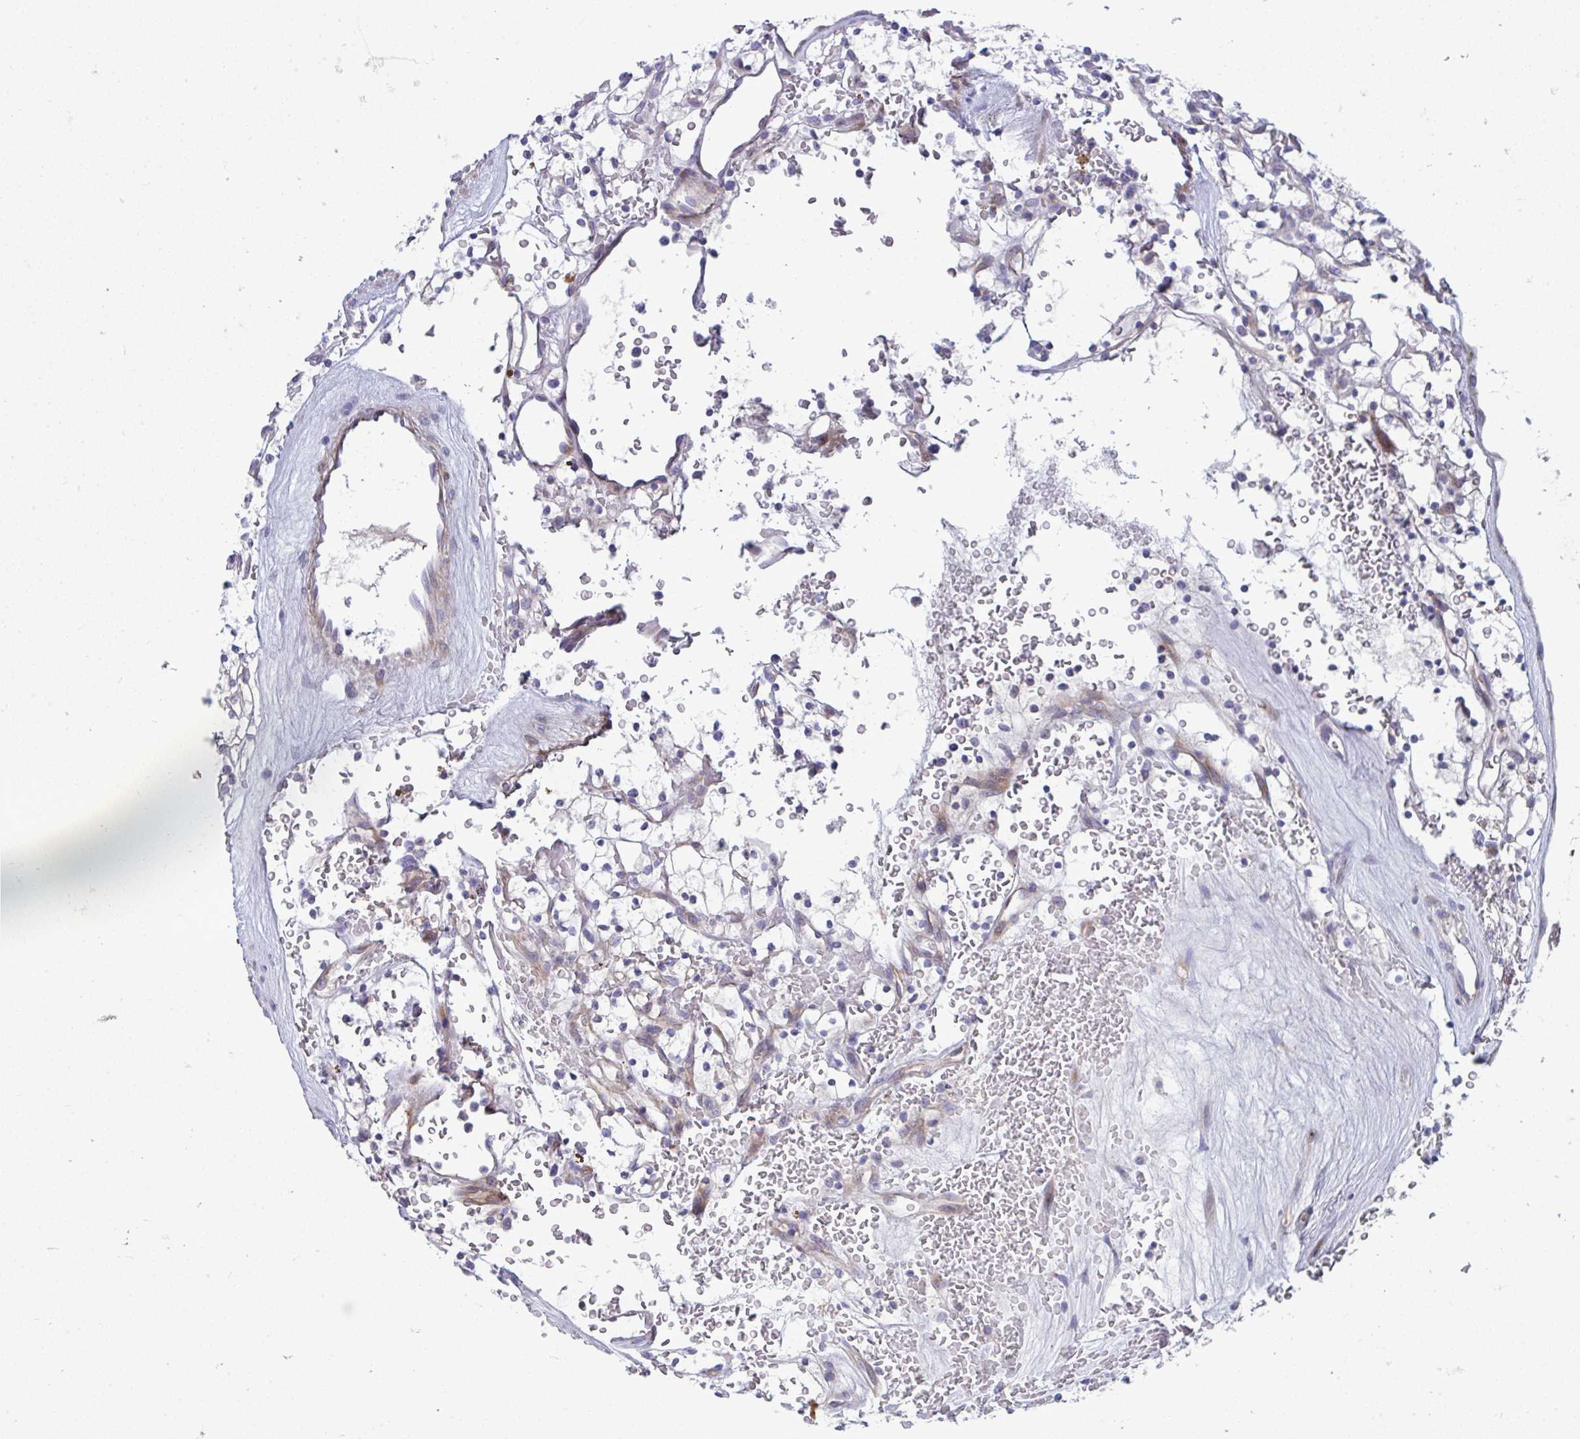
{"staining": {"intensity": "negative", "quantity": "none", "location": "none"}, "tissue": "renal cancer", "cell_type": "Tumor cells", "image_type": "cancer", "snomed": [{"axis": "morphology", "description": "Adenocarcinoma, NOS"}, {"axis": "topography", "description": "Kidney"}], "caption": "An immunohistochemistry (IHC) micrograph of renal cancer is shown. There is no staining in tumor cells of renal cancer.", "gene": "PIGZ", "patient": {"sex": "female", "age": 64}}